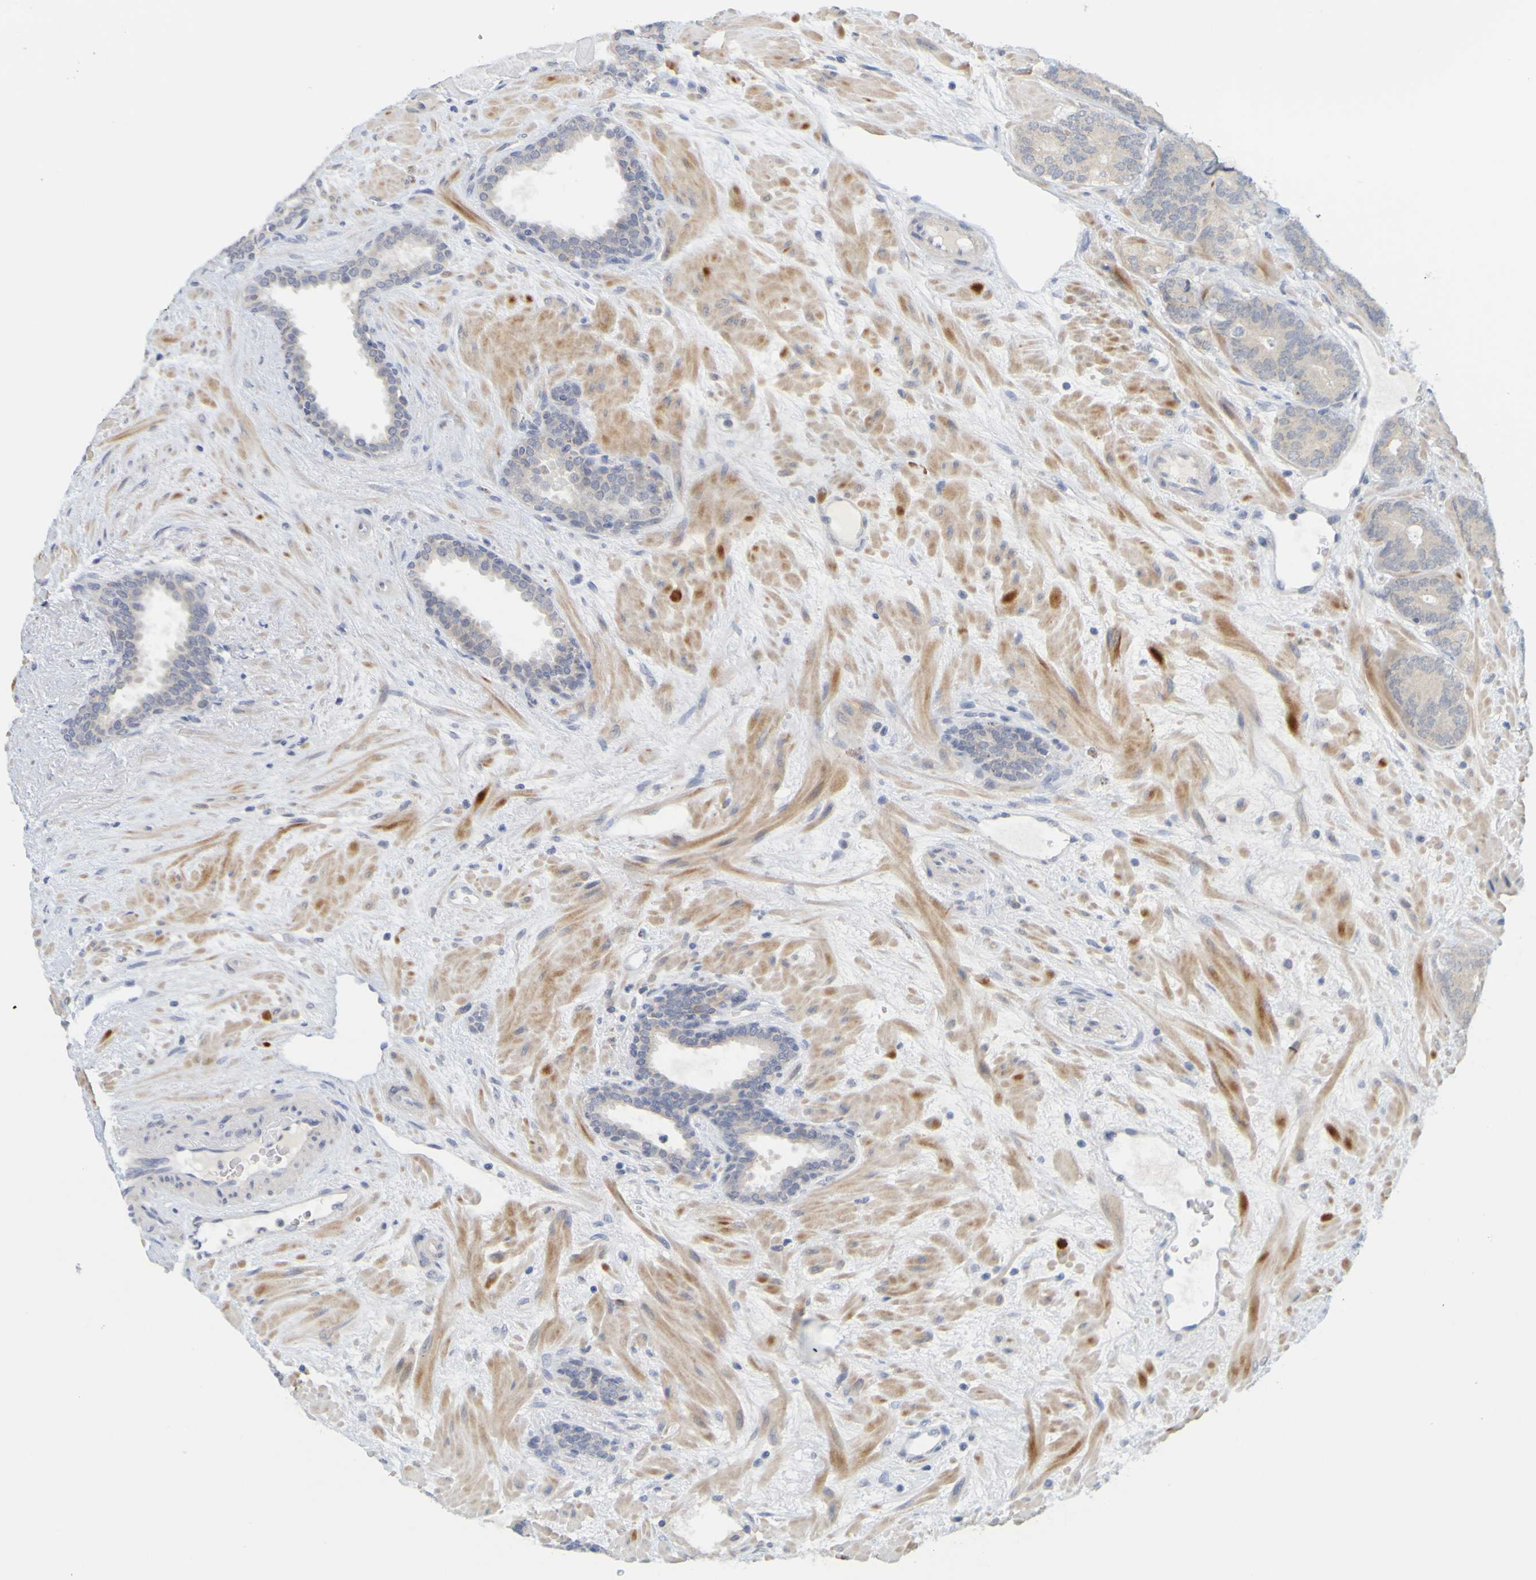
{"staining": {"intensity": "negative", "quantity": "none", "location": "none"}, "tissue": "prostate cancer", "cell_type": "Tumor cells", "image_type": "cancer", "snomed": [{"axis": "morphology", "description": "Adenocarcinoma, Low grade"}, {"axis": "topography", "description": "Prostate"}], "caption": "A high-resolution histopathology image shows immunohistochemistry (IHC) staining of prostate cancer (adenocarcinoma (low-grade)), which reveals no significant expression in tumor cells.", "gene": "ENDOU", "patient": {"sex": "male", "age": 63}}